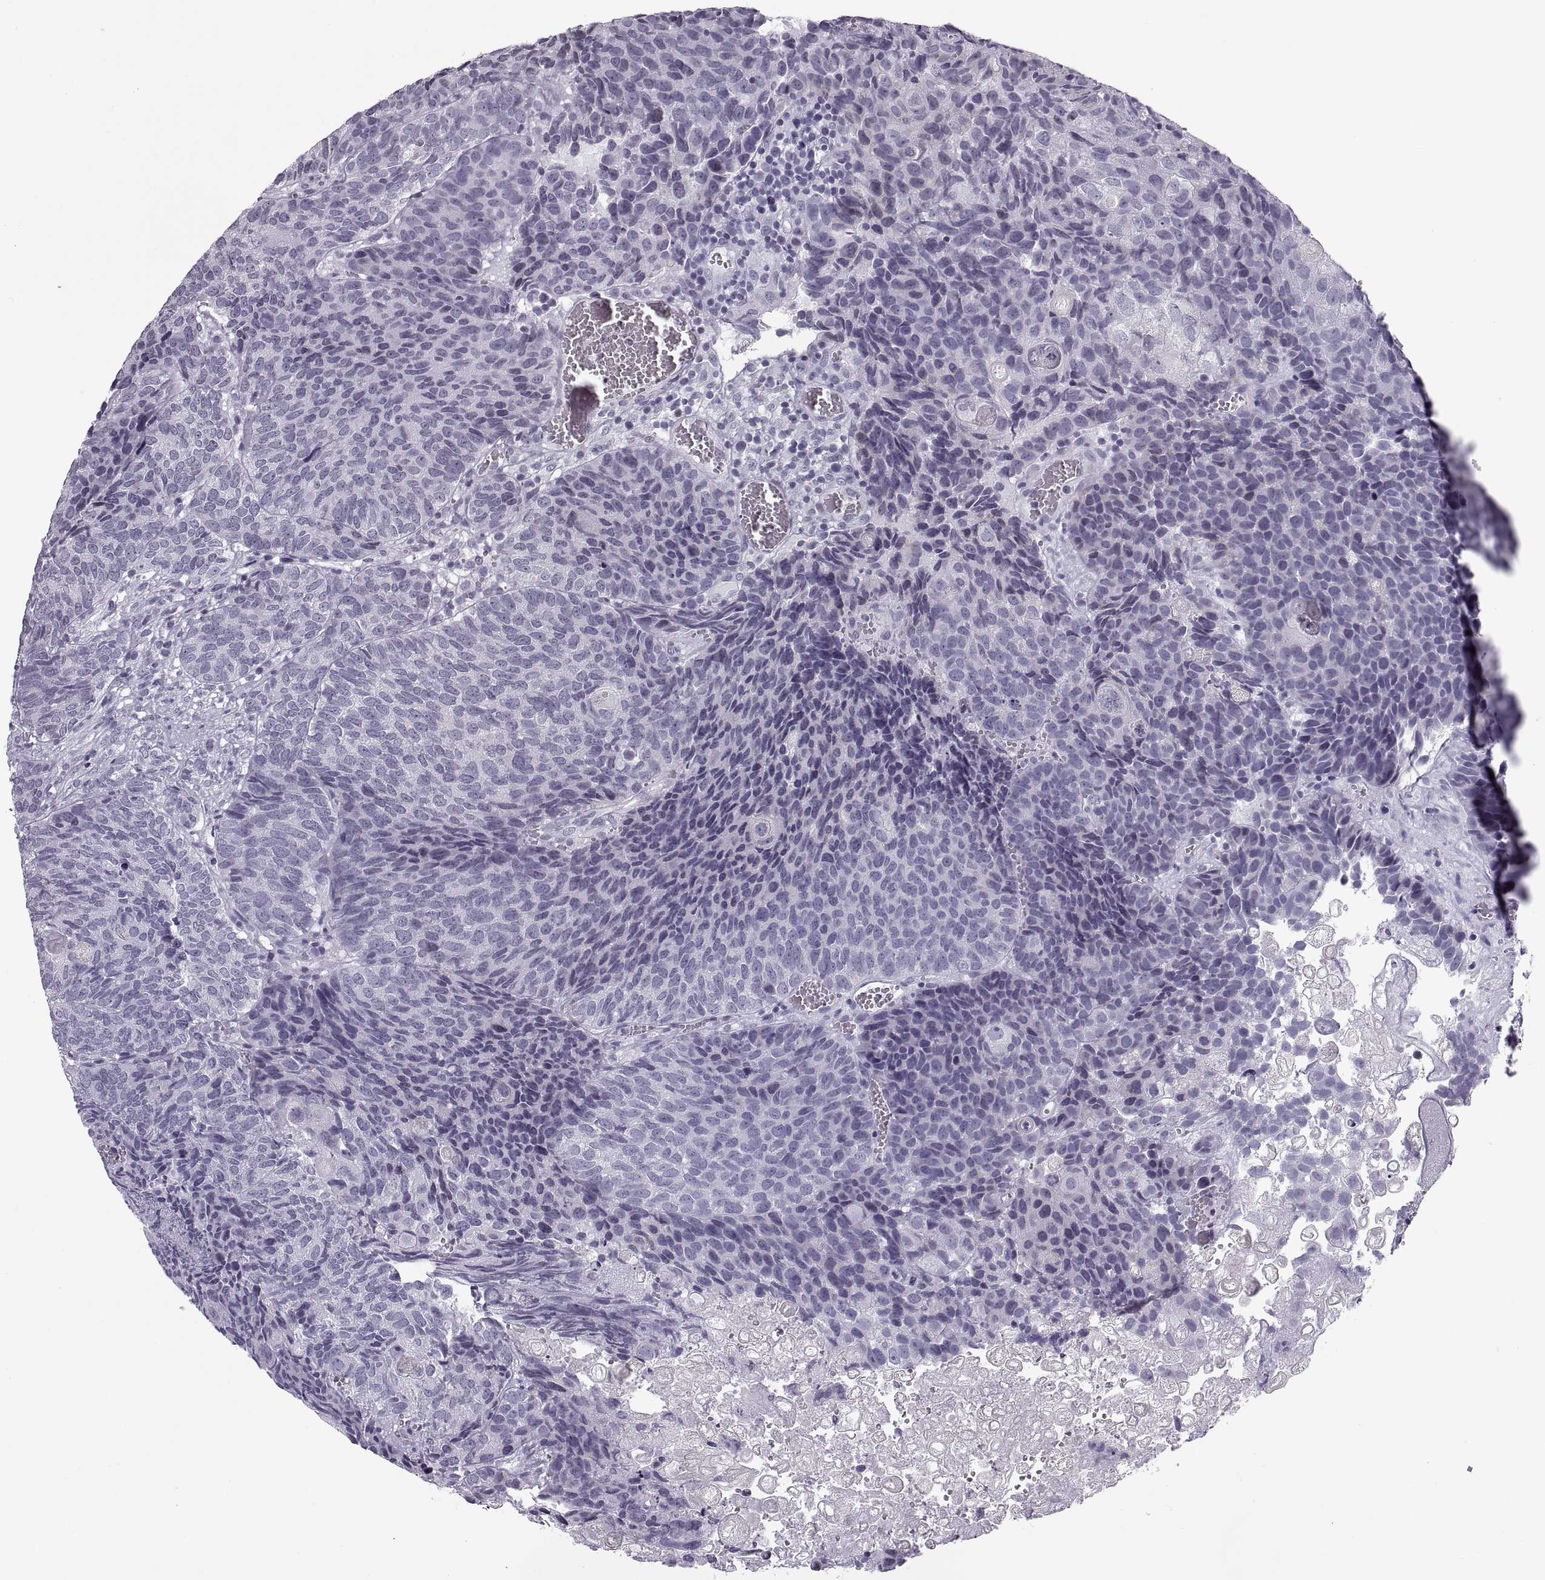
{"staining": {"intensity": "weak", "quantity": "<25%", "location": "nuclear"}, "tissue": "urothelial cancer", "cell_type": "Tumor cells", "image_type": "cancer", "snomed": [{"axis": "morphology", "description": "Urothelial carcinoma, Low grade"}, {"axis": "topography", "description": "Urinary bladder"}], "caption": "Immunohistochemistry (IHC) micrograph of neoplastic tissue: human low-grade urothelial carcinoma stained with DAB (3,3'-diaminobenzidine) shows no significant protein positivity in tumor cells.", "gene": "H1-8", "patient": {"sex": "female", "age": 62}}